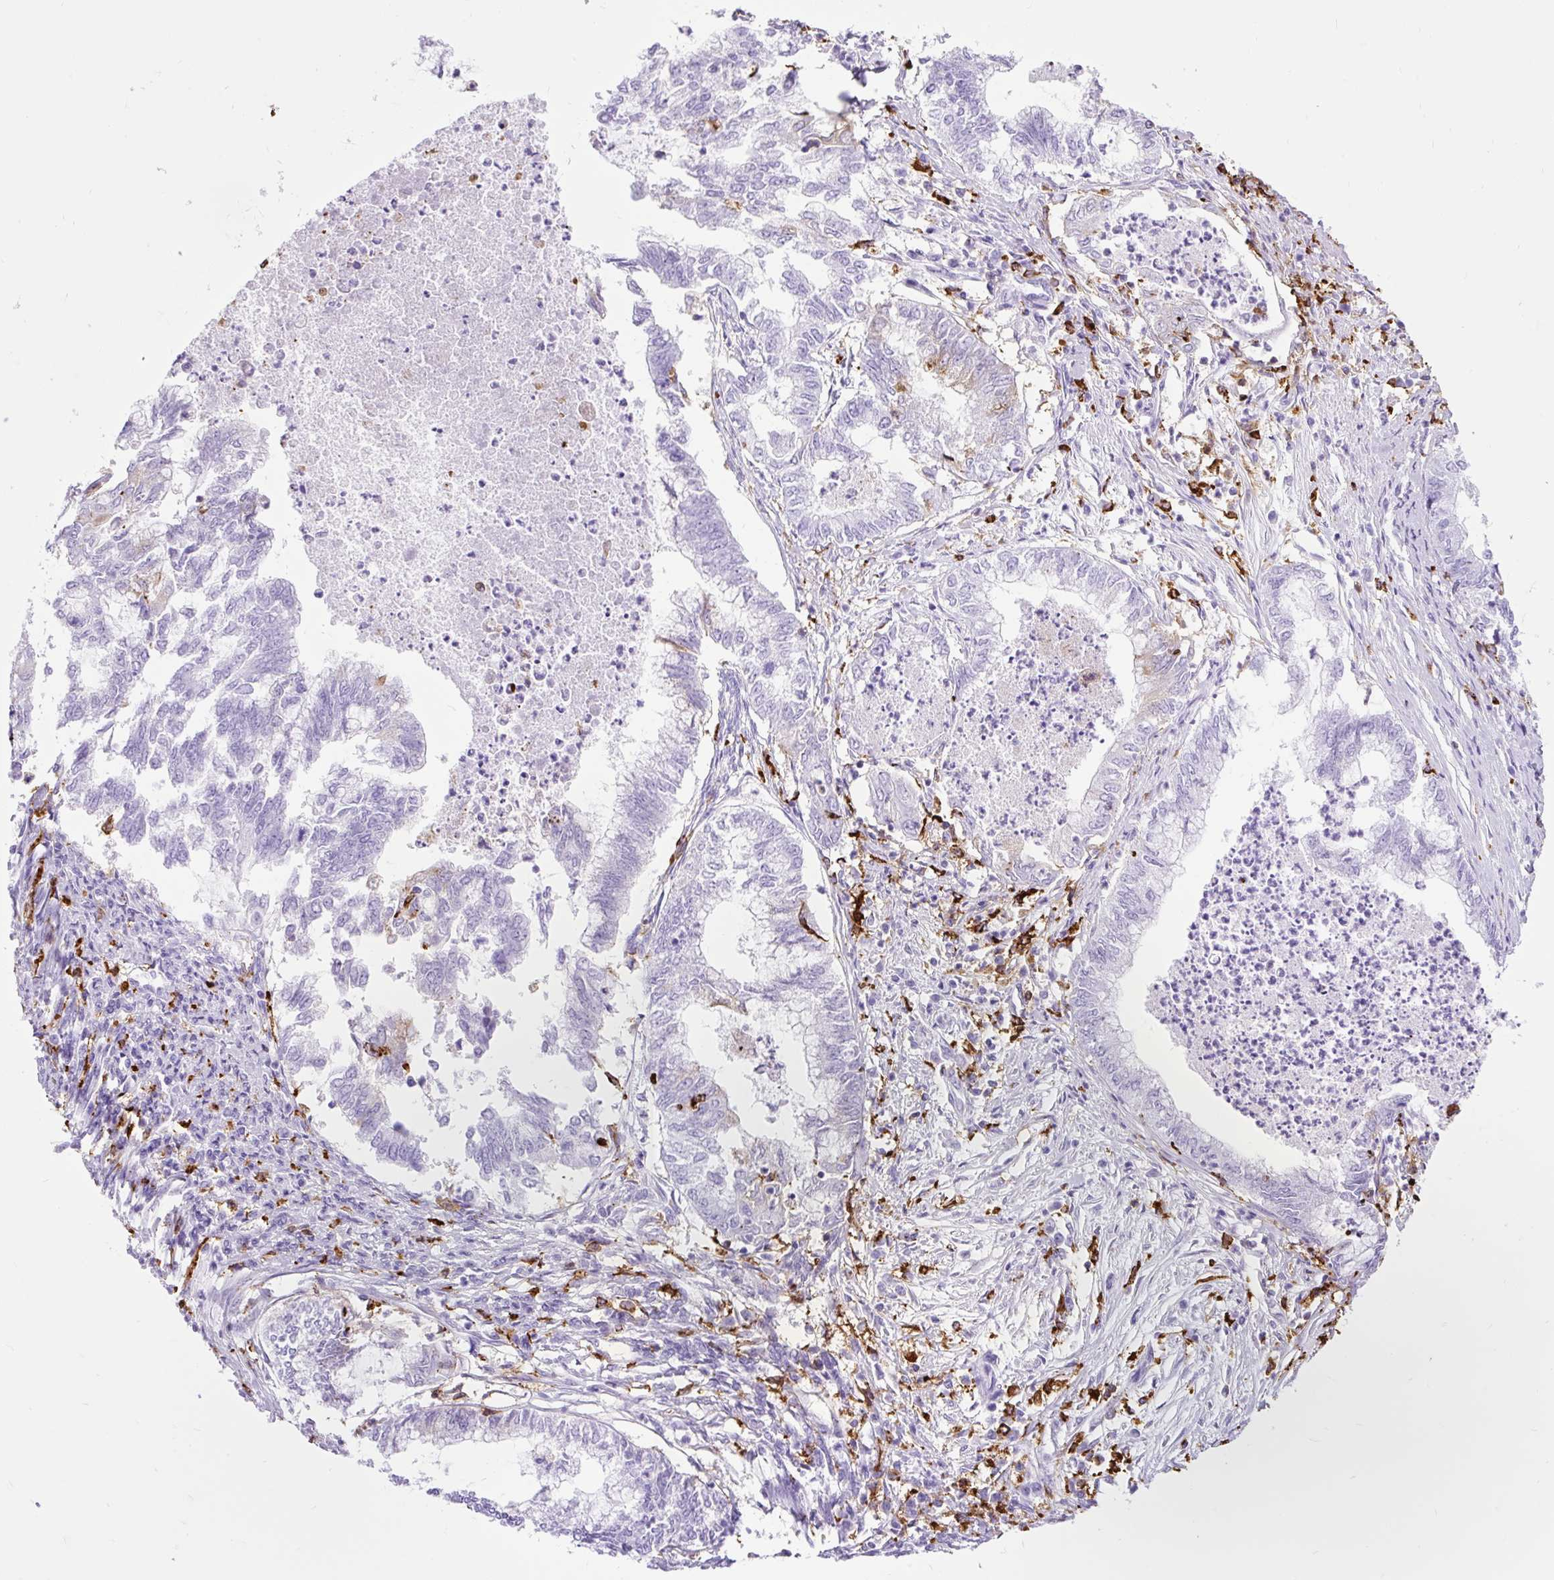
{"staining": {"intensity": "negative", "quantity": "none", "location": "none"}, "tissue": "endometrial cancer", "cell_type": "Tumor cells", "image_type": "cancer", "snomed": [{"axis": "morphology", "description": "Adenocarcinoma, NOS"}, {"axis": "topography", "description": "Endometrium"}], "caption": "The histopathology image exhibits no staining of tumor cells in endometrial adenocarcinoma.", "gene": "HLA-DRA", "patient": {"sex": "female", "age": 79}}